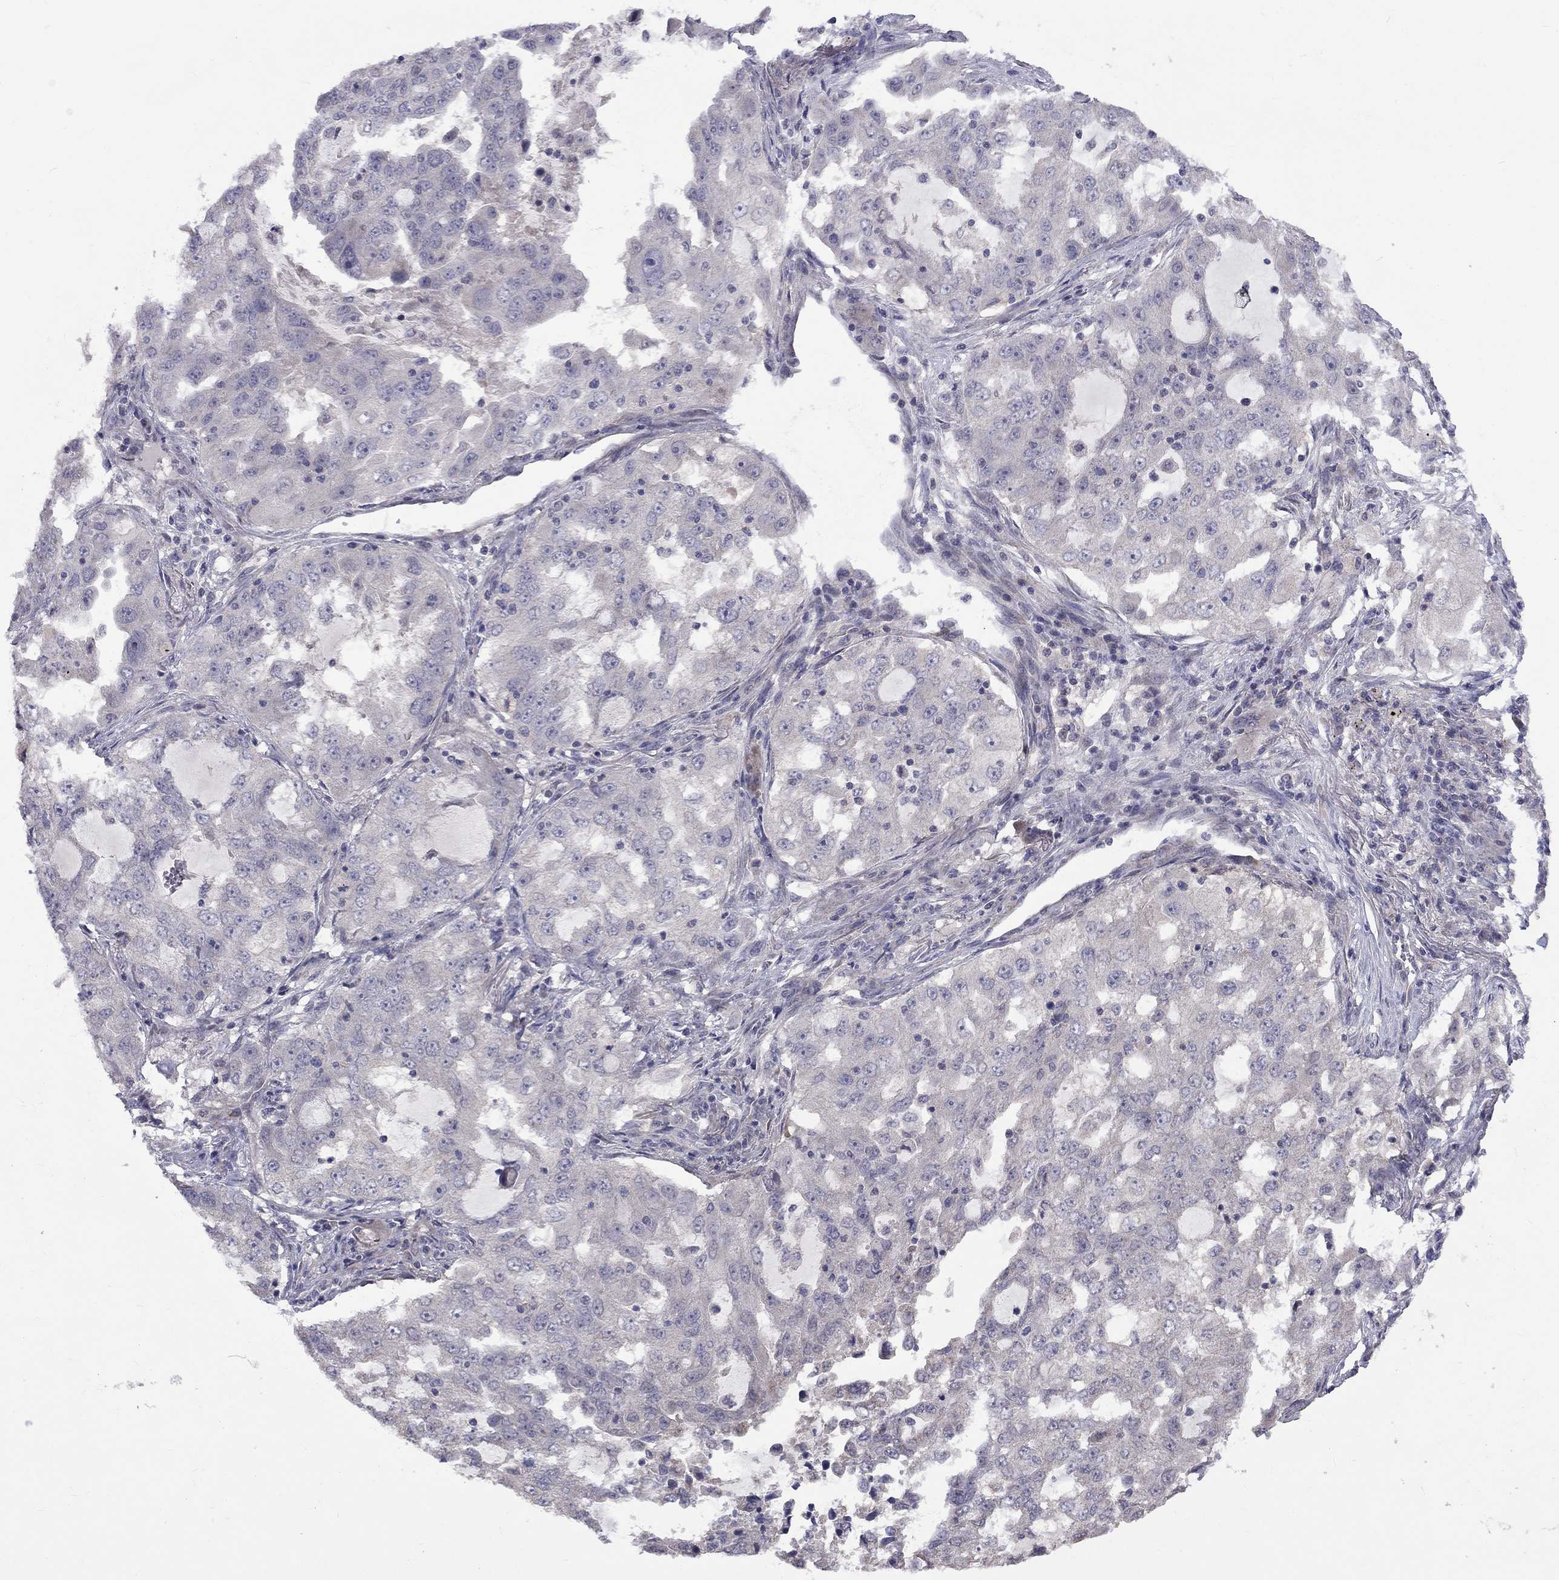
{"staining": {"intensity": "negative", "quantity": "none", "location": "none"}, "tissue": "lung cancer", "cell_type": "Tumor cells", "image_type": "cancer", "snomed": [{"axis": "morphology", "description": "Adenocarcinoma, NOS"}, {"axis": "topography", "description": "Lung"}], "caption": "Immunohistochemical staining of lung cancer reveals no significant positivity in tumor cells.", "gene": "SLC39A14", "patient": {"sex": "female", "age": 61}}